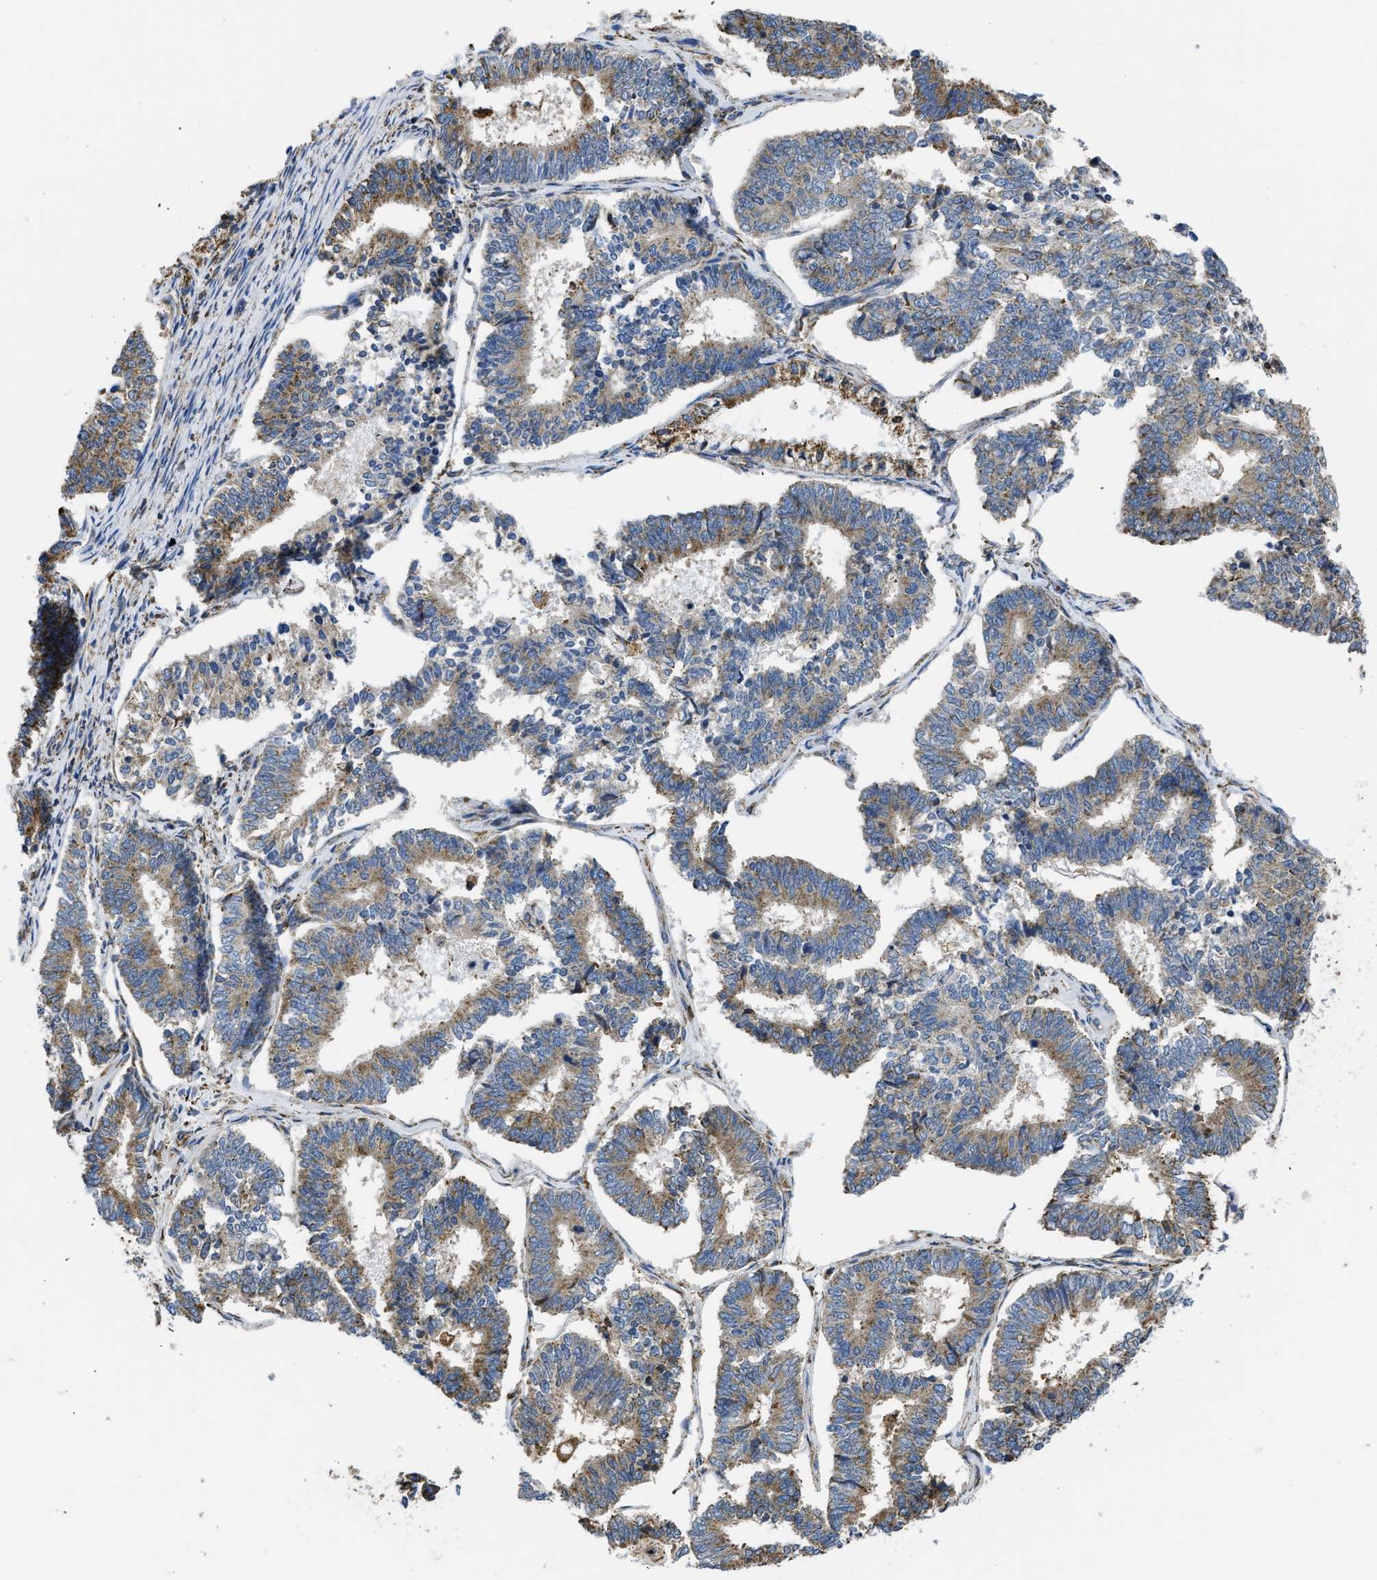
{"staining": {"intensity": "moderate", "quantity": "25%-75%", "location": "cytoplasmic/membranous"}, "tissue": "endometrial cancer", "cell_type": "Tumor cells", "image_type": "cancer", "snomed": [{"axis": "morphology", "description": "Adenocarcinoma, NOS"}, {"axis": "topography", "description": "Endometrium"}], "caption": "Immunohistochemical staining of human endometrial adenocarcinoma exhibits medium levels of moderate cytoplasmic/membranous protein positivity in approximately 25%-75% of tumor cells.", "gene": "CYCS", "patient": {"sex": "female", "age": 70}}